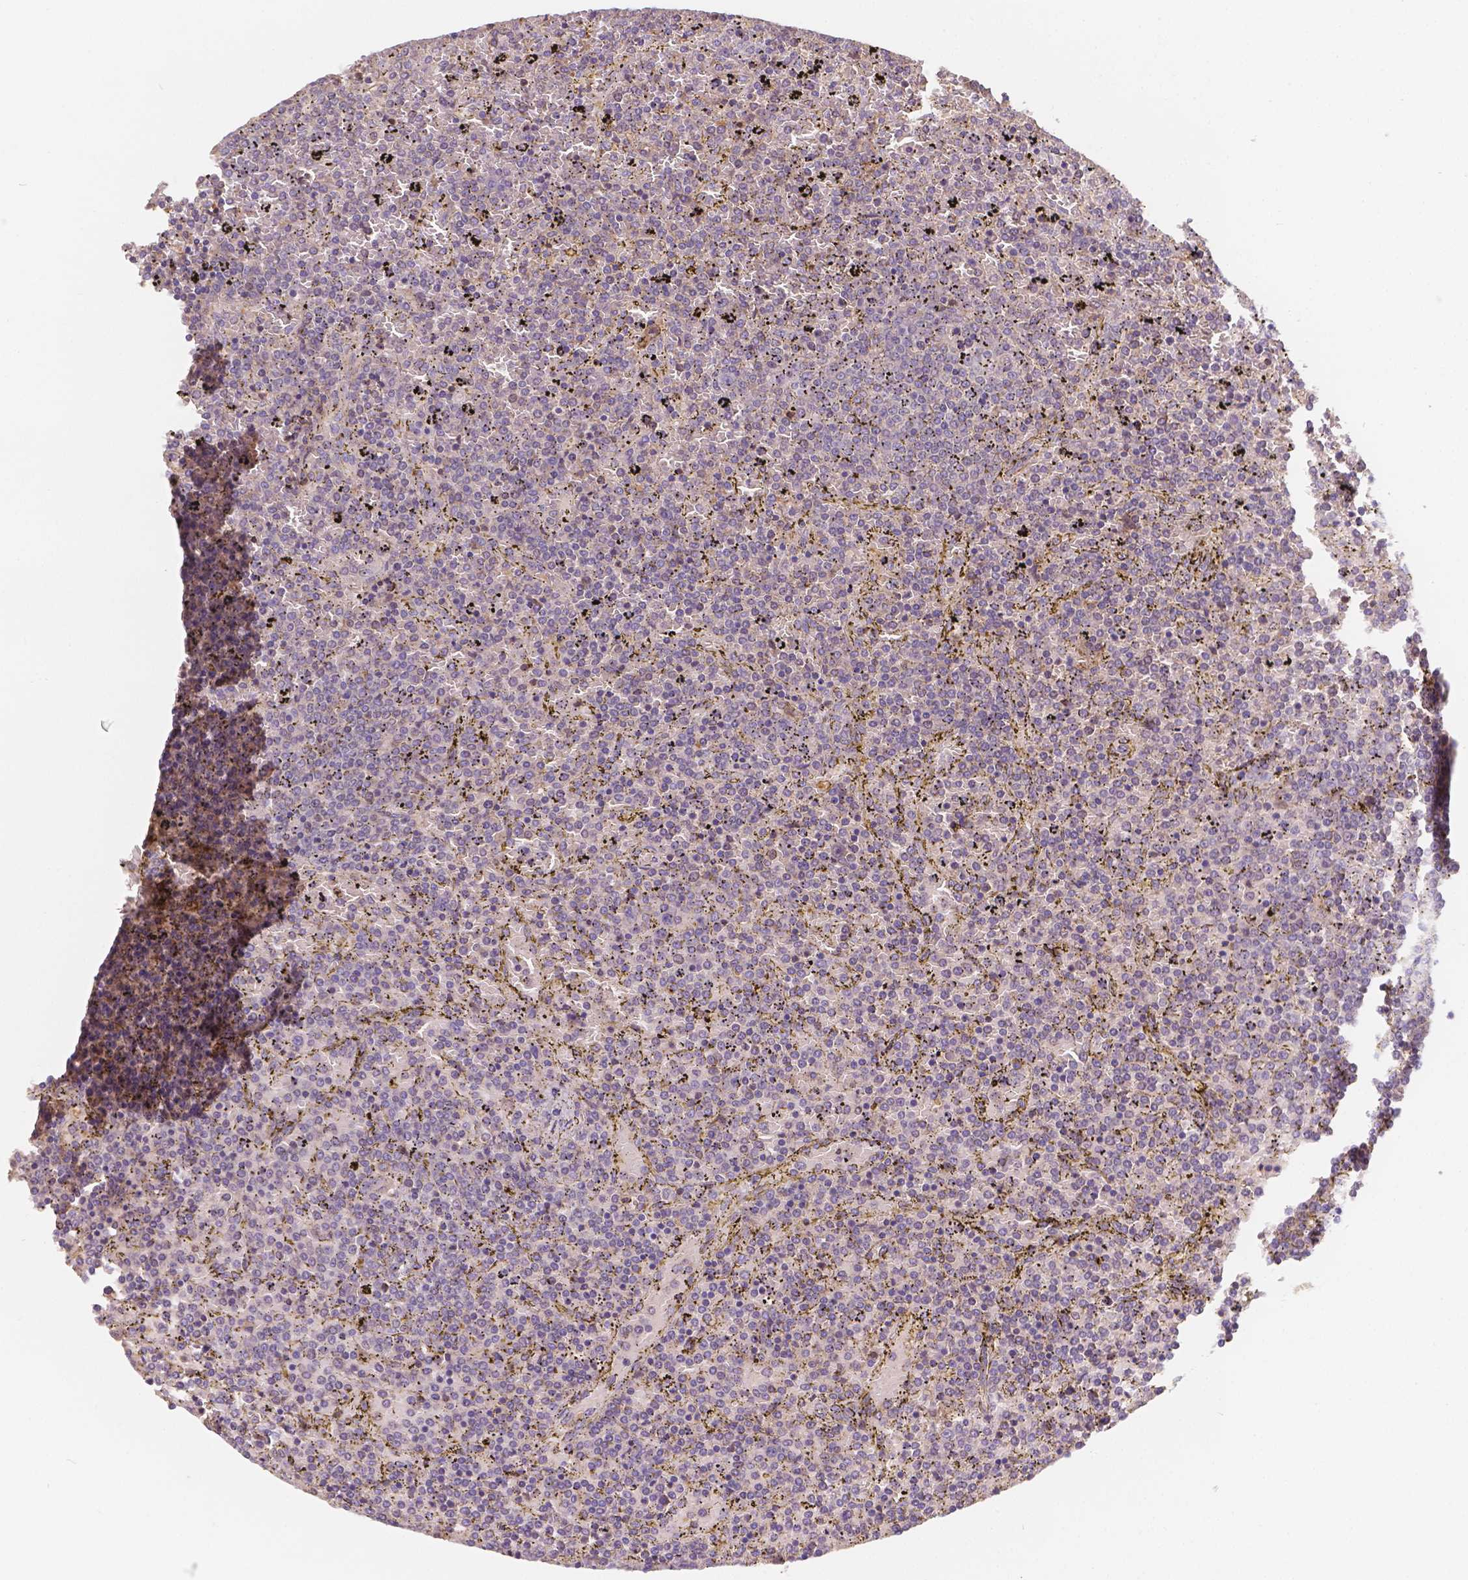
{"staining": {"intensity": "moderate", "quantity": "25%-75%", "location": "cytoplasmic/membranous"}, "tissue": "lymphoma", "cell_type": "Tumor cells", "image_type": "cancer", "snomed": [{"axis": "morphology", "description": "Malignant lymphoma, non-Hodgkin's type, Low grade"}, {"axis": "topography", "description": "Spleen"}], "caption": "A medium amount of moderate cytoplasmic/membranous expression is seen in approximately 25%-75% of tumor cells in lymphoma tissue. (IHC, brightfield microscopy, high magnification).", "gene": "CDK10", "patient": {"sex": "female", "age": 77}}